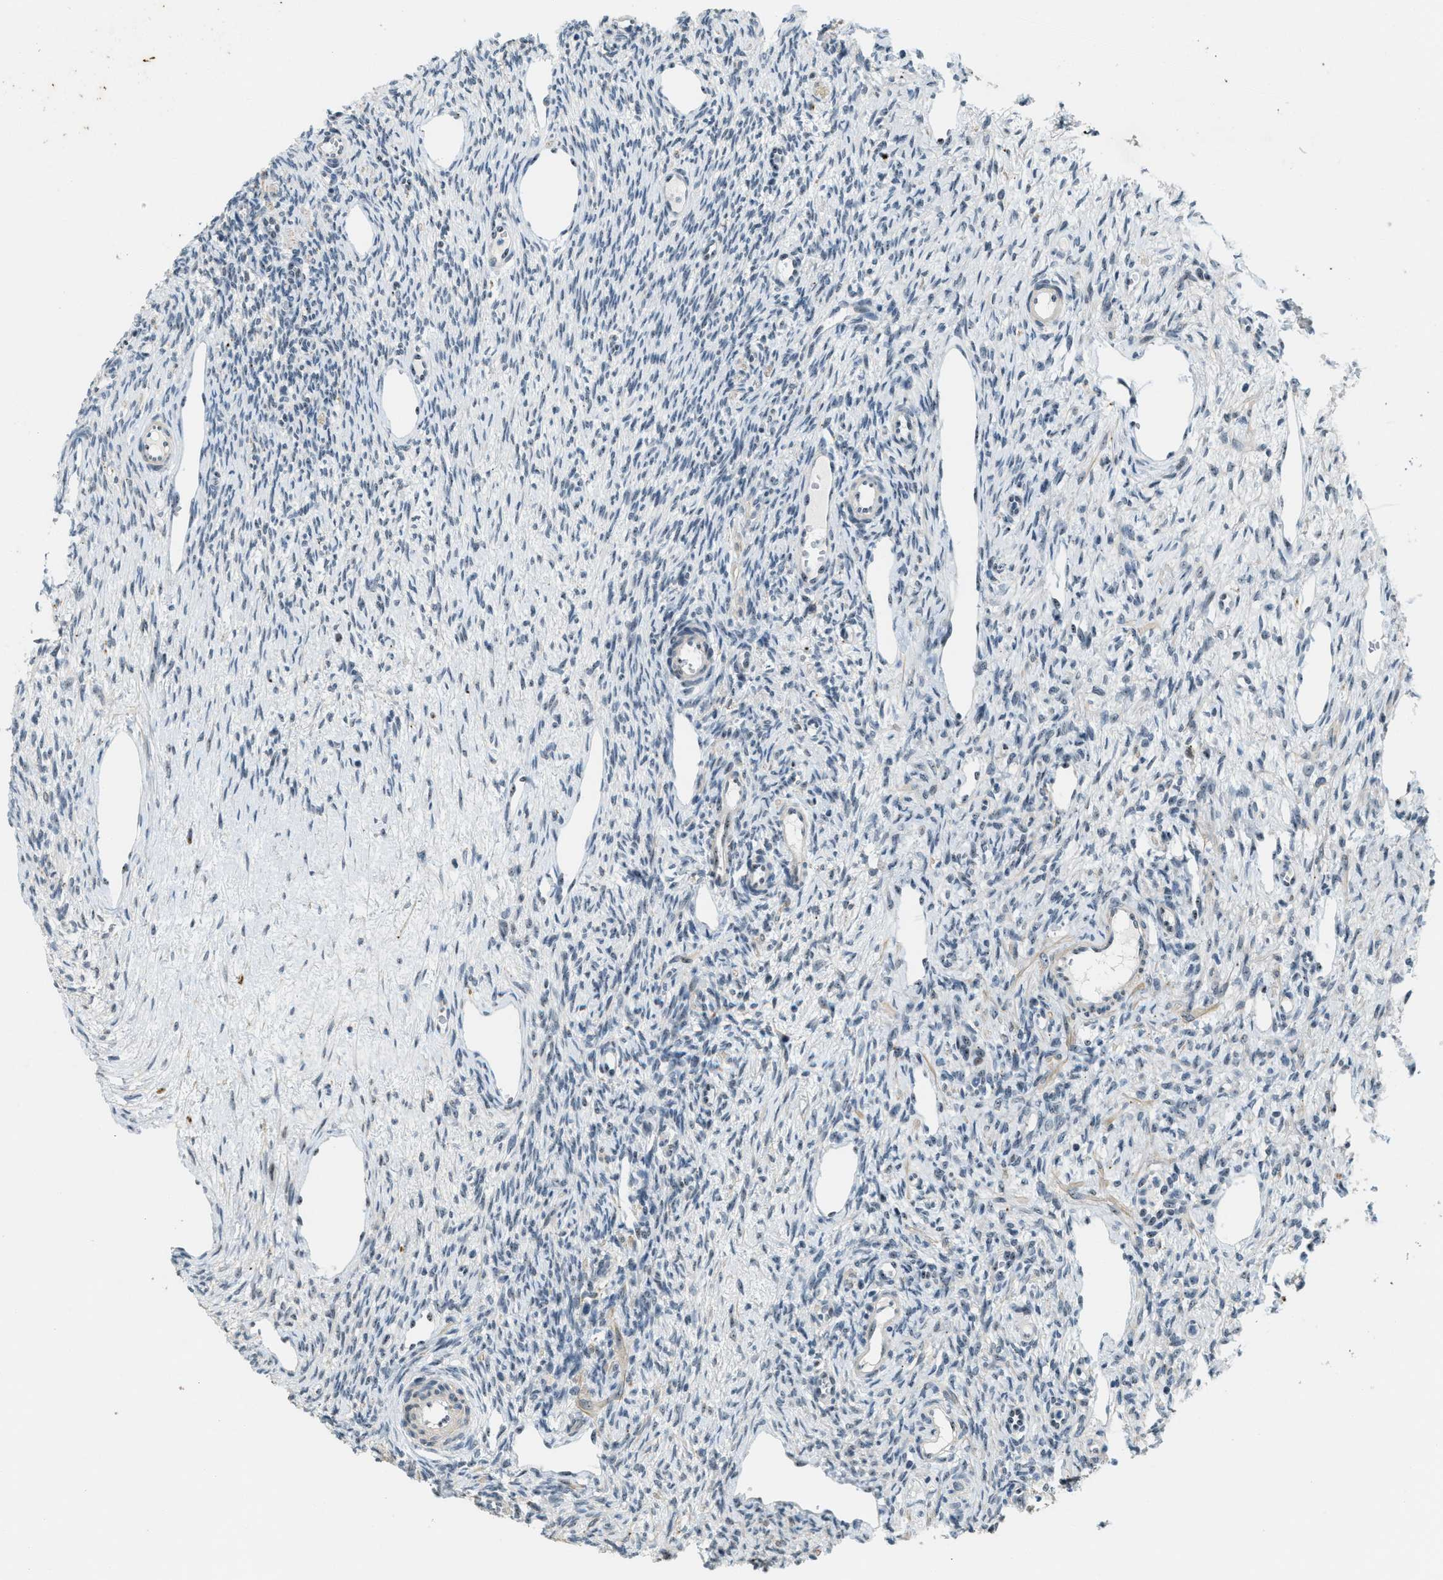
{"staining": {"intensity": "moderate", "quantity": ">75%", "location": "nuclear"}, "tissue": "ovary", "cell_type": "Follicle cells", "image_type": "normal", "snomed": [{"axis": "morphology", "description": "Normal tissue, NOS"}, {"axis": "topography", "description": "Ovary"}], "caption": "Protein staining by IHC exhibits moderate nuclear positivity in approximately >75% of follicle cells in benign ovary.", "gene": "DDX47", "patient": {"sex": "female", "age": 33}}